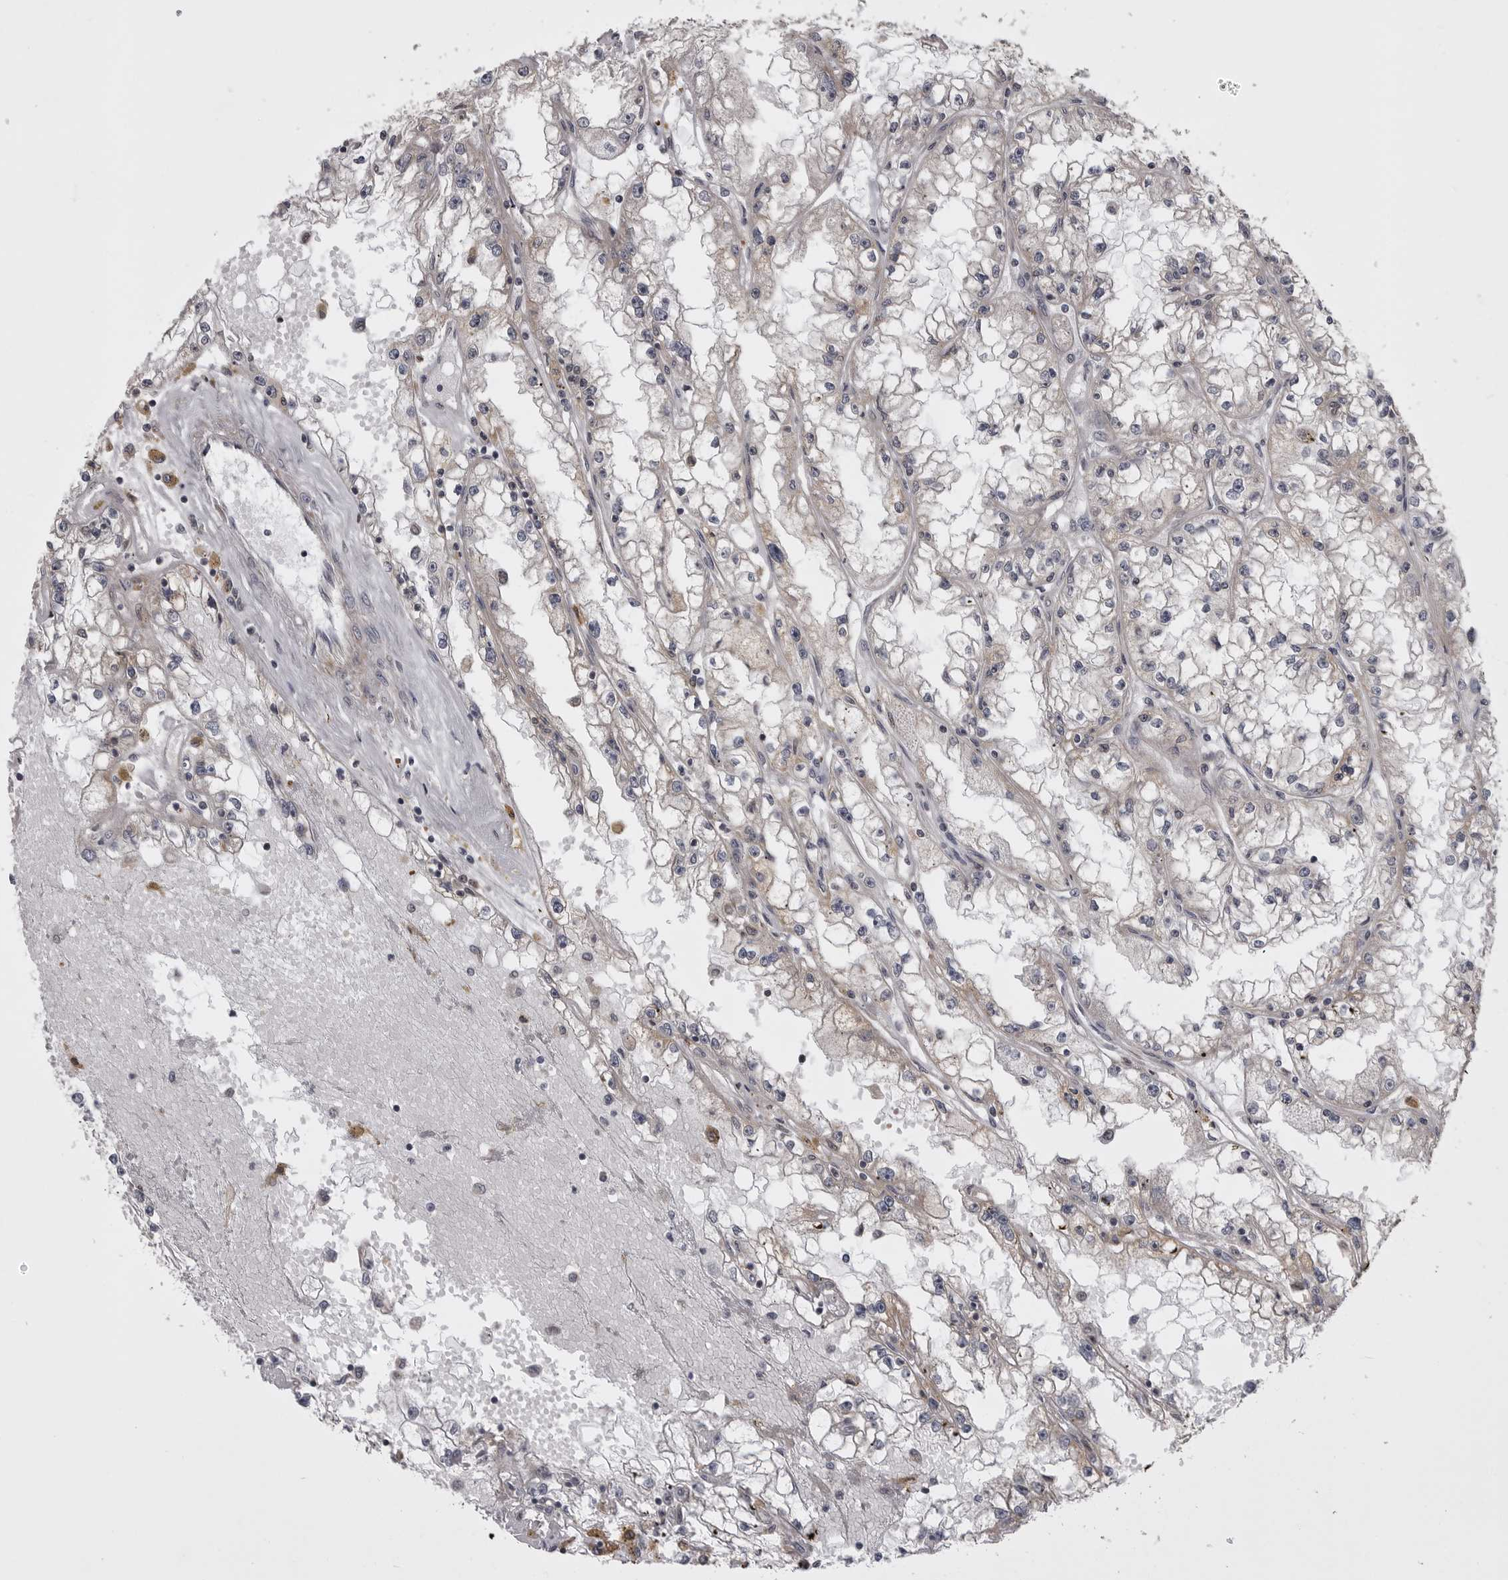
{"staining": {"intensity": "negative", "quantity": "none", "location": "none"}, "tissue": "renal cancer", "cell_type": "Tumor cells", "image_type": "cancer", "snomed": [{"axis": "morphology", "description": "Adenocarcinoma, NOS"}, {"axis": "topography", "description": "Kidney"}], "caption": "Immunohistochemistry (IHC) of human renal cancer (adenocarcinoma) shows no positivity in tumor cells. Nuclei are stained in blue.", "gene": "ZNRF1", "patient": {"sex": "male", "age": 56}}